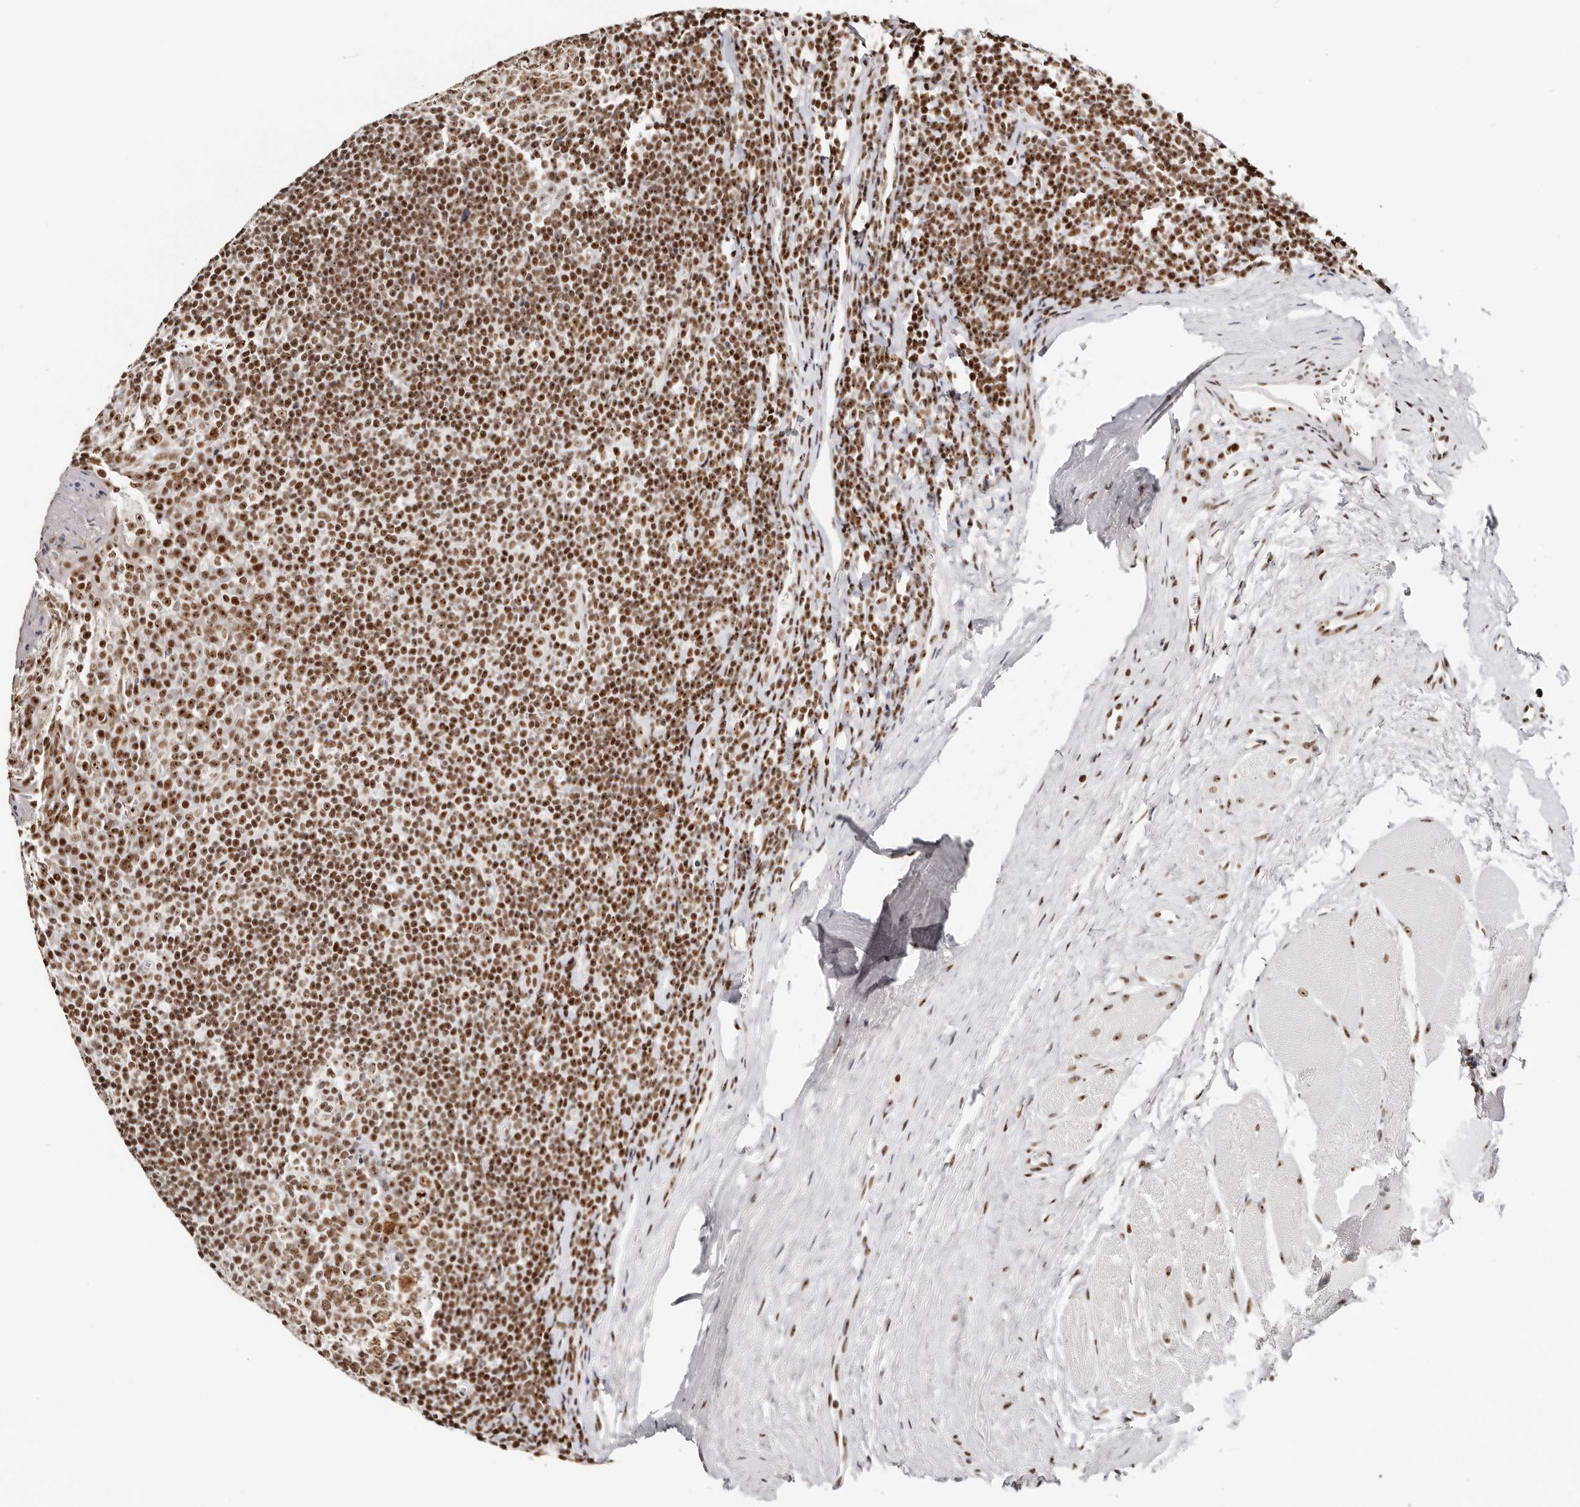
{"staining": {"intensity": "strong", "quantity": ">75%", "location": "nuclear"}, "tissue": "tonsil", "cell_type": "Germinal center cells", "image_type": "normal", "snomed": [{"axis": "morphology", "description": "Normal tissue, NOS"}, {"axis": "topography", "description": "Tonsil"}], "caption": "This is an image of immunohistochemistry staining of benign tonsil, which shows strong expression in the nuclear of germinal center cells.", "gene": "IQGAP3", "patient": {"sex": "male", "age": 27}}